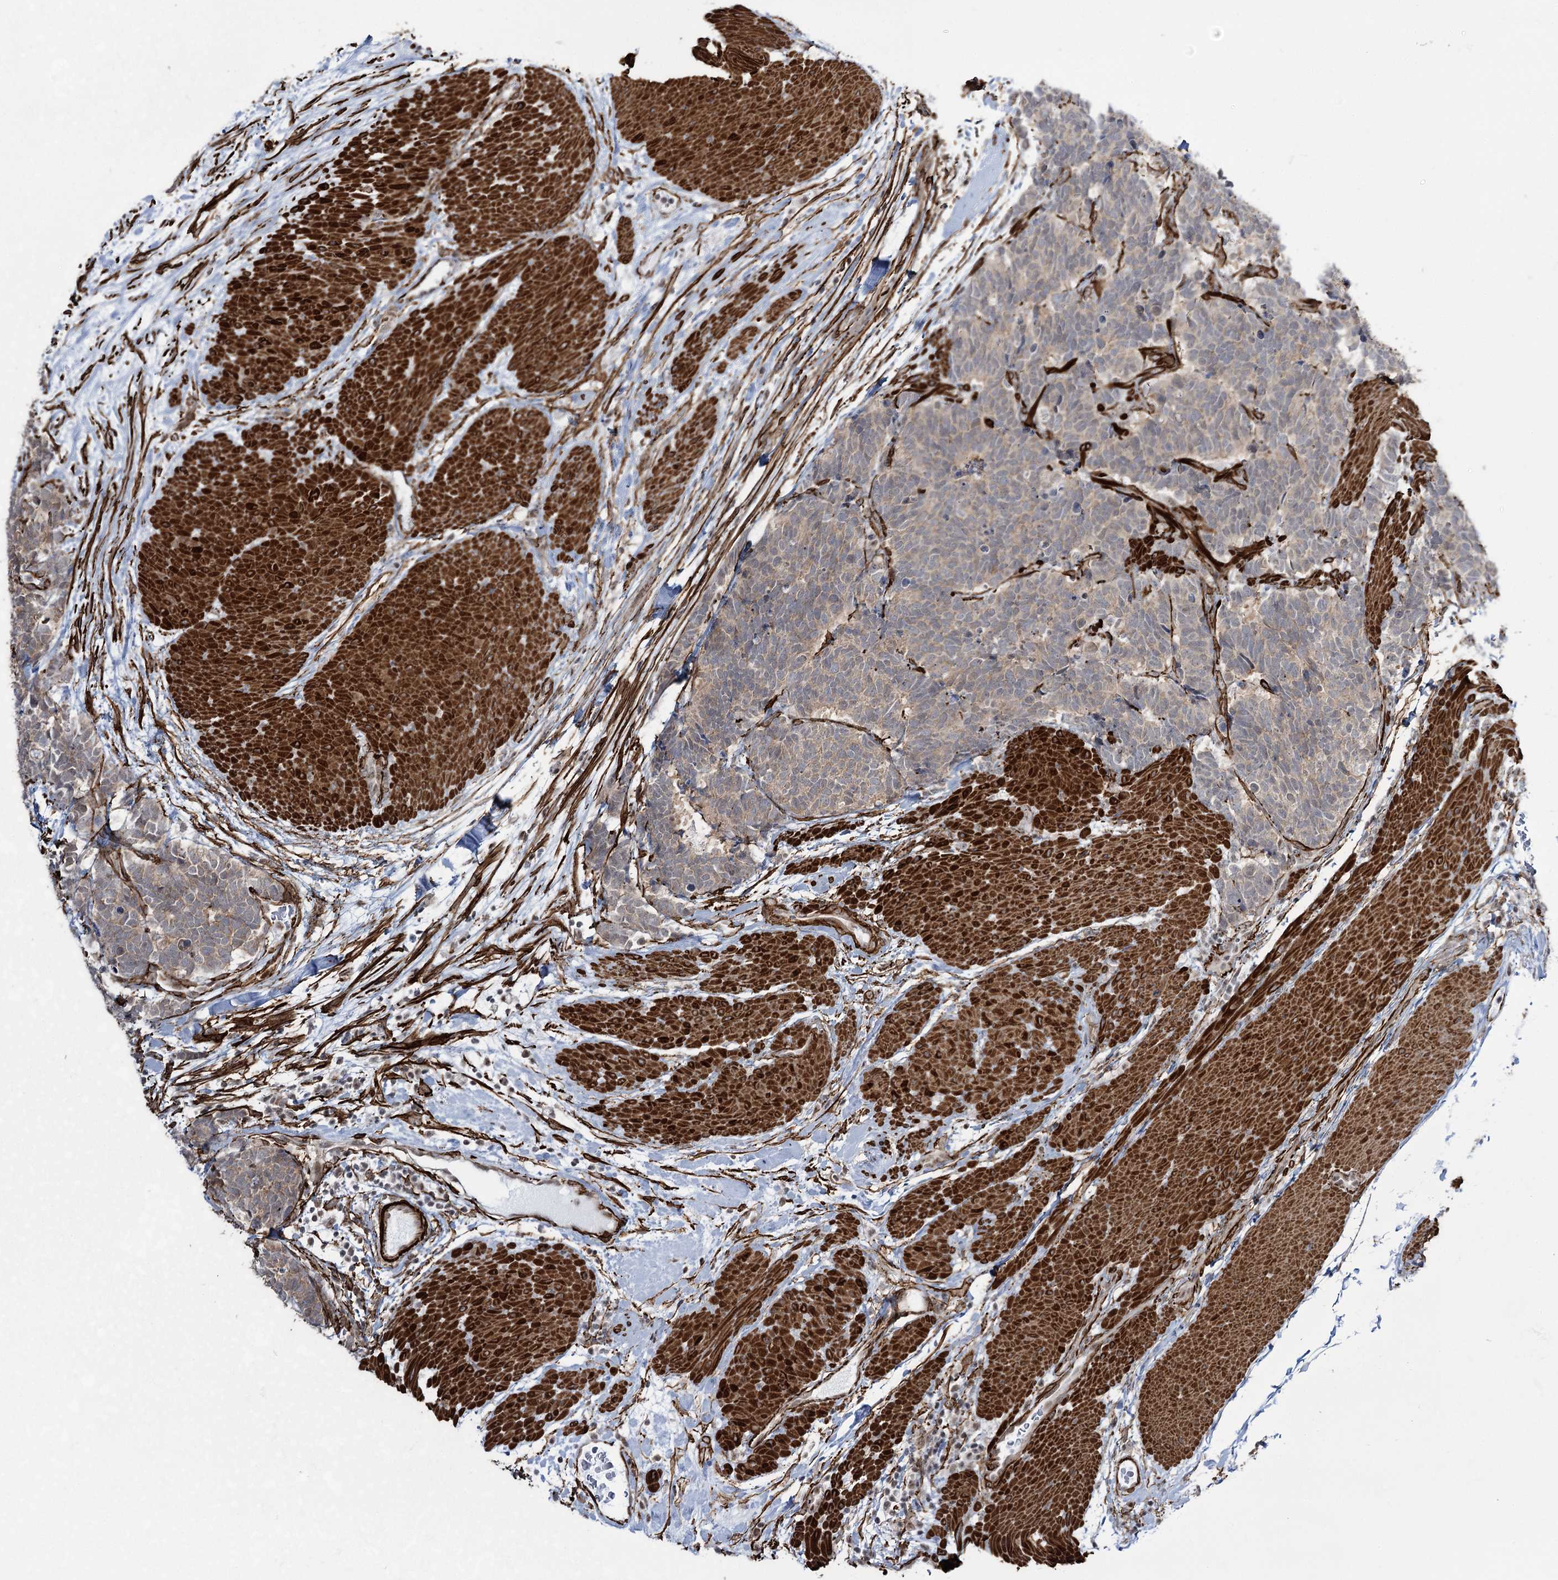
{"staining": {"intensity": "weak", "quantity": ">75%", "location": "cytoplasmic/membranous"}, "tissue": "carcinoid", "cell_type": "Tumor cells", "image_type": "cancer", "snomed": [{"axis": "morphology", "description": "Carcinoma, NOS"}, {"axis": "morphology", "description": "Carcinoid, malignant, NOS"}, {"axis": "topography", "description": "Urinary bladder"}], "caption": "Immunohistochemistry (IHC) histopathology image of carcinoid stained for a protein (brown), which displays low levels of weak cytoplasmic/membranous staining in approximately >75% of tumor cells.", "gene": "CWF19L1", "patient": {"sex": "male", "age": 57}}